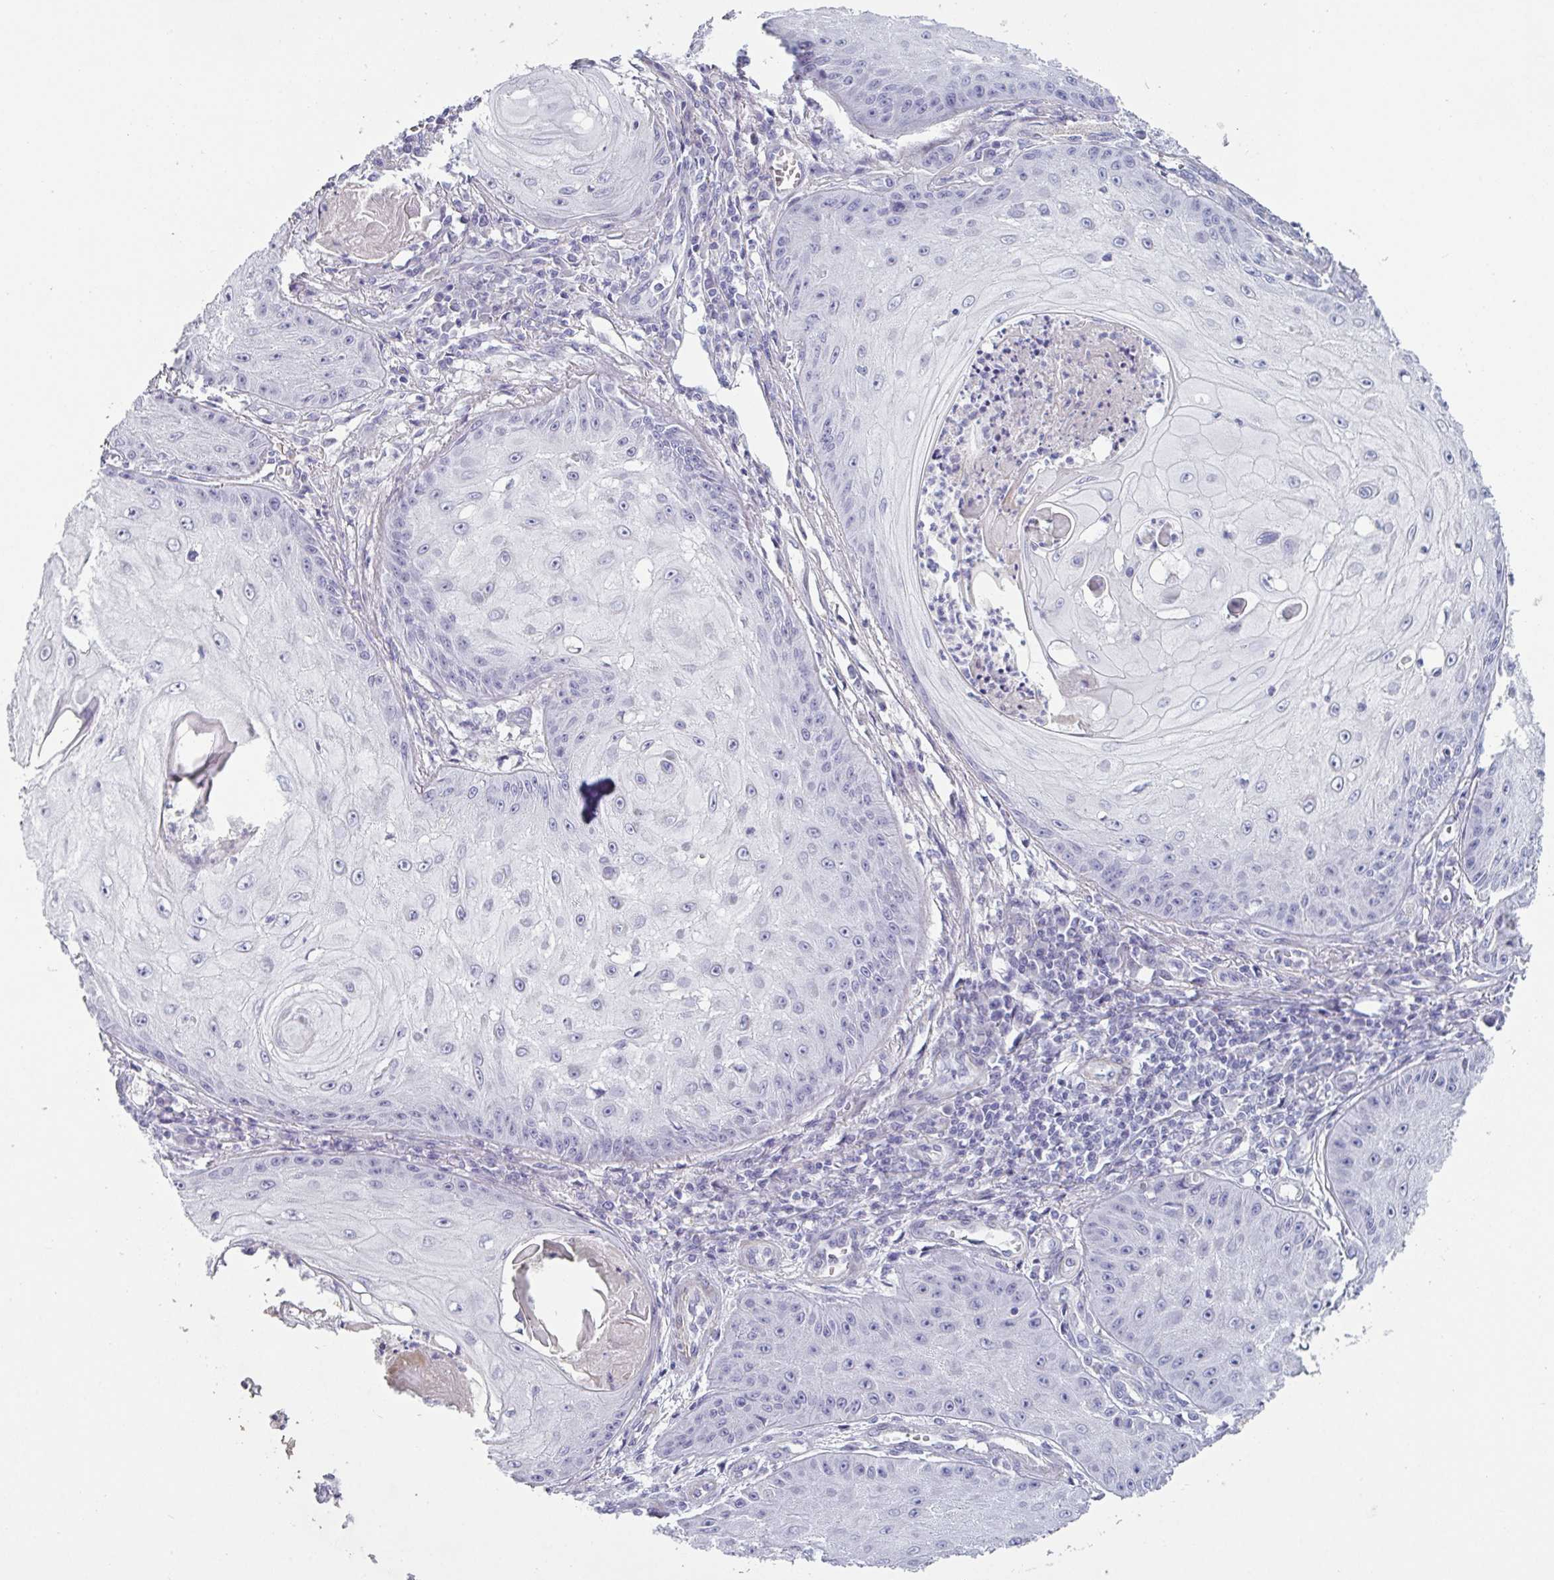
{"staining": {"intensity": "negative", "quantity": "none", "location": "none"}, "tissue": "skin cancer", "cell_type": "Tumor cells", "image_type": "cancer", "snomed": [{"axis": "morphology", "description": "Squamous cell carcinoma, NOS"}, {"axis": "topography", "description": "Skin"}], "caption": "Immunohistochemical staining of human skin cancer (squamous cell carcinoma) demonstrates no significant positivity in tumor cells. The staining was performed using DAB to visualize the protein expression in brown, while the nuclei were stained in blue with hematoxylin (Magnification: 20x).", "gene": "OR5P3", "patient": {"sex": "male", "age": 70}}